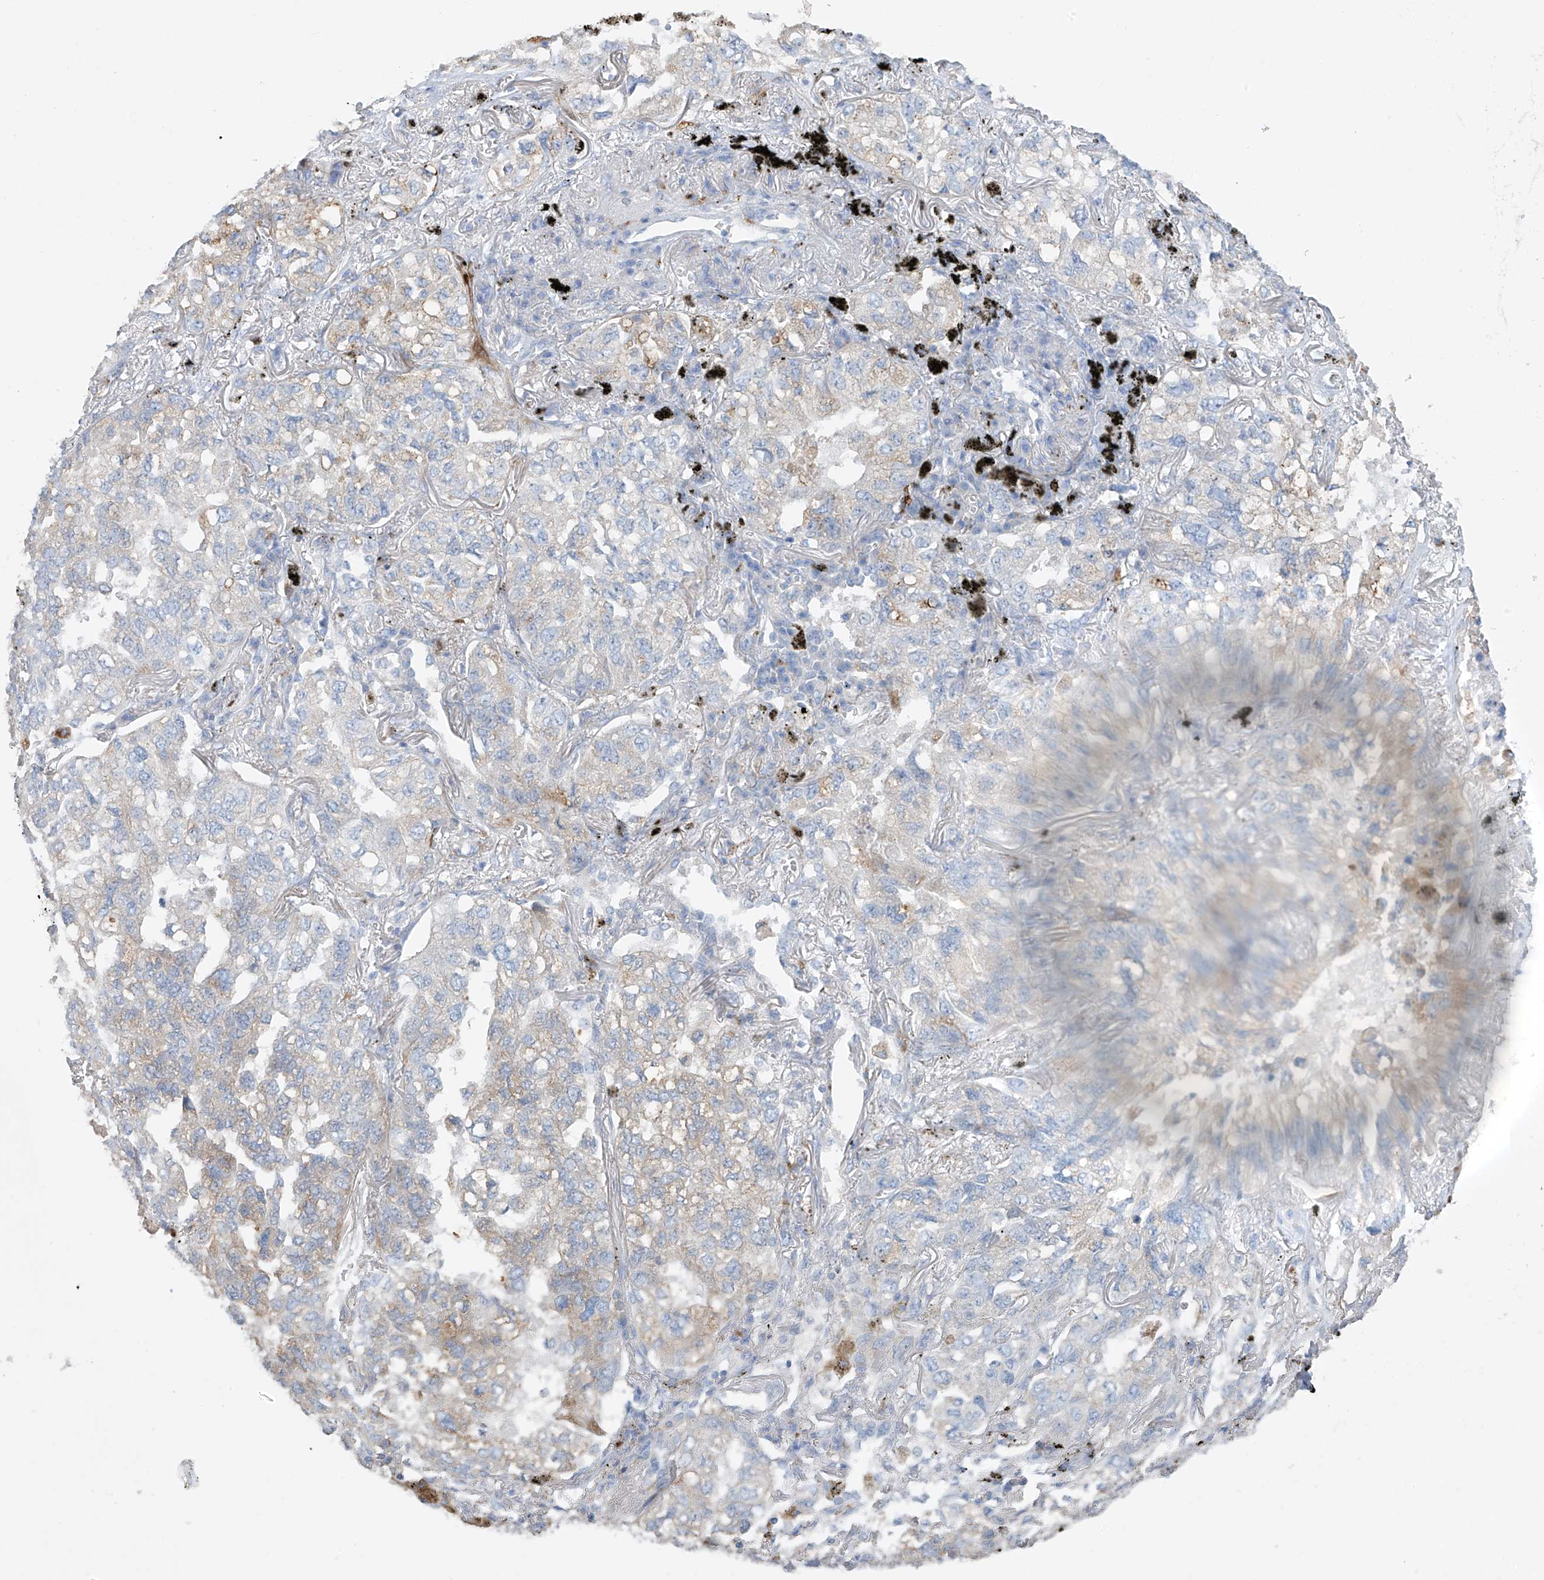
{"staining": {"intensity": "weak", "quantity": "<25%", "location": "cytoplasmic/membranous"}, "tissue": "lung cancer", "cell_type": "Tumor cells", "image_type": "cancer", "snomed": [{"axis": "morphology", "description": "Adenocarcinoma, NOS"}, {"axis": "topography", "description": "Lung"}], "caption": "This is an IHC image of lung adenocarcinoma. There is no expression in tumor cells.", "gene": "GLMP", "patient": {"sex": "male", "age": 65}}